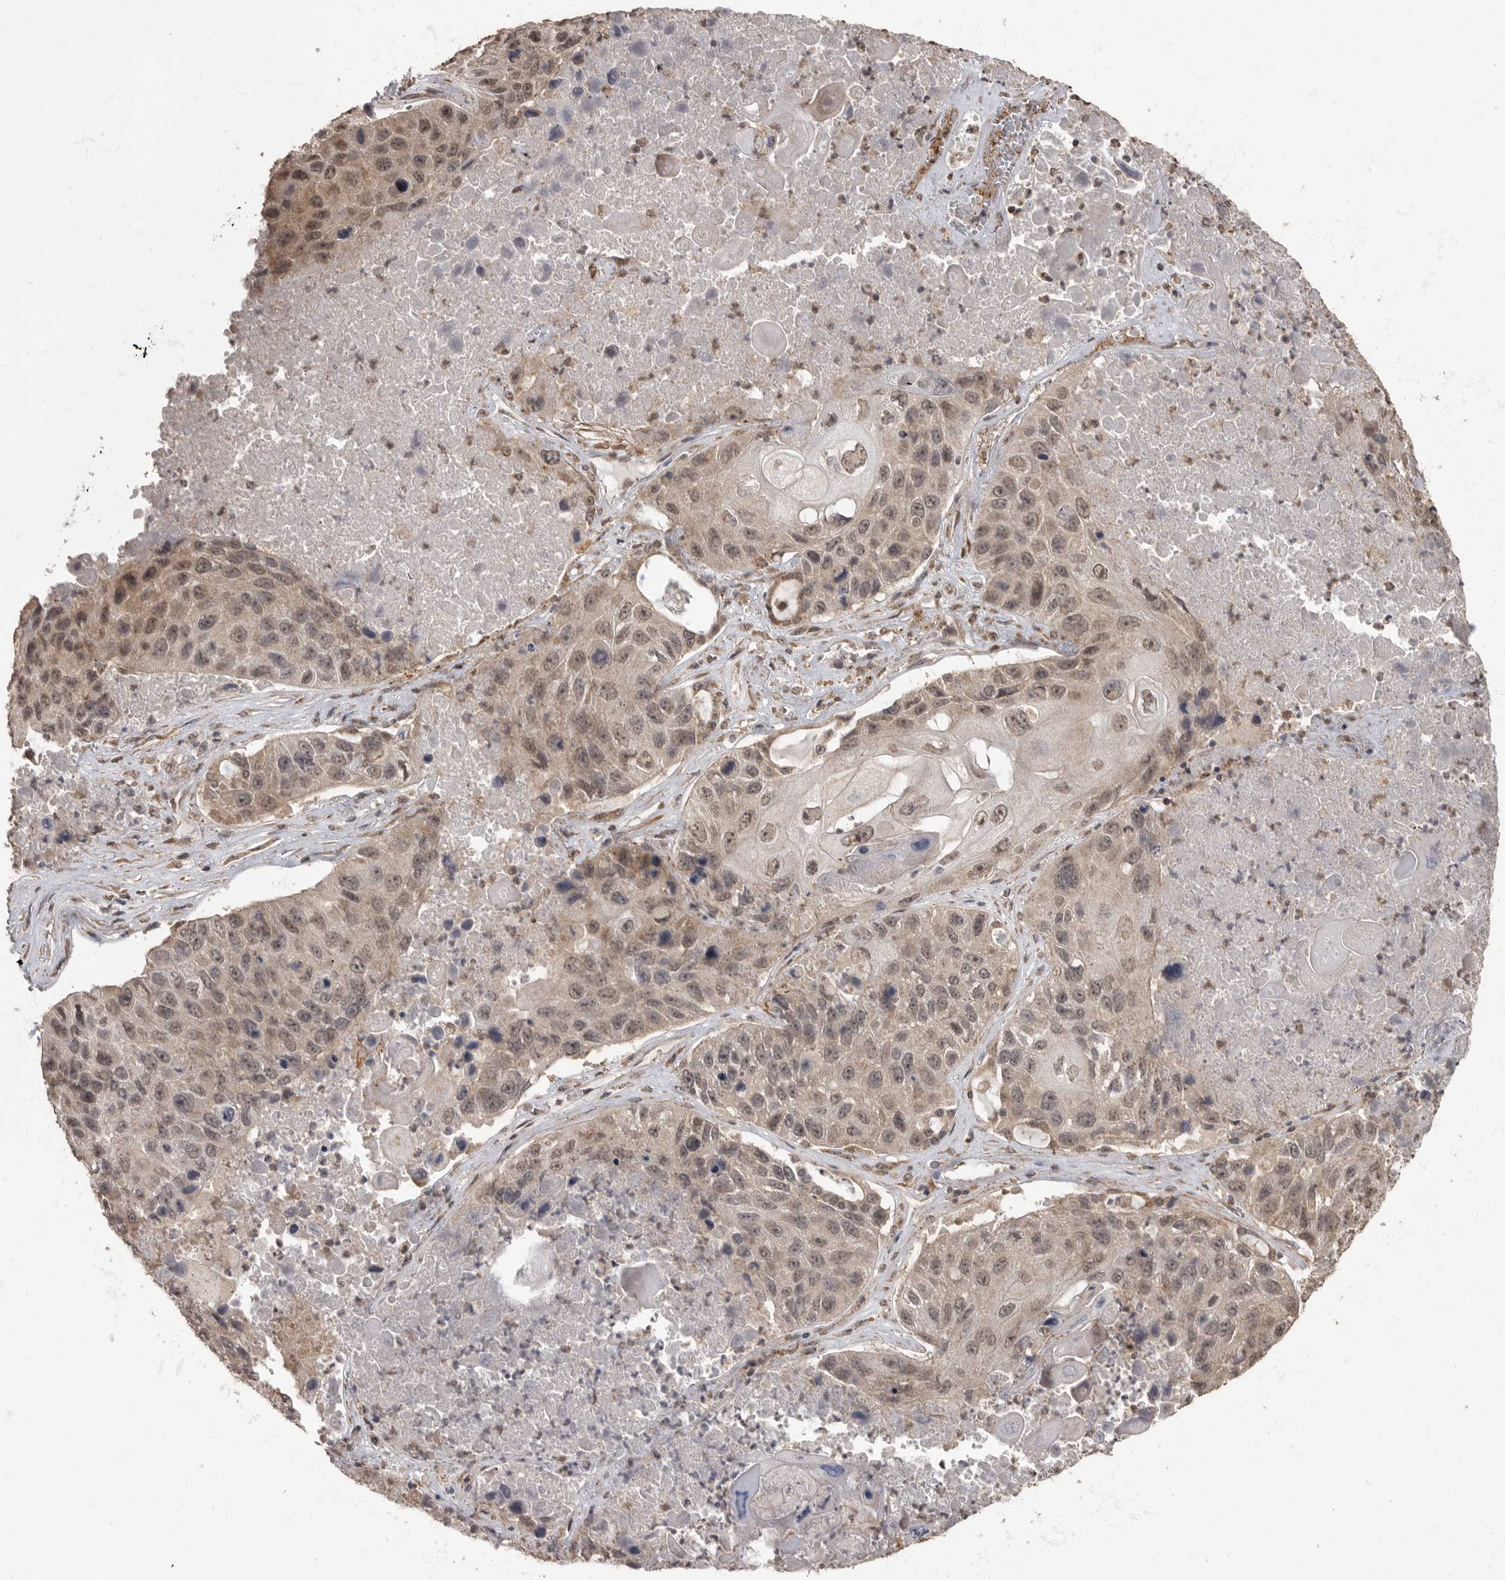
{"staining": {"intensity": "weak", "quantity": ">75%", "location": "cytoplasmic/membranous,nuclear"}, "tissue": "lung cancer", "cell_type": "Tumor cells", "image_type": "cancer", "snomed": [{"axis": "morphology", "description": "Squamous cell carcinoma, NOS"}, {"axis": "topography", "description": "Lung"}], "caption": "The histopathology image shows a brown stain indicating the presence of a protein in the cytoplasmic/membranous and nuclear of tumor cells in lung squamous cell carcinoma. The protein is stained brown, and the nuclei are stained in blue (DAB (3,3'-diaminobenzidine) IHC with brightfield microscopy, high magnification).", "gene": "MAFG", "patient": {"sex": "male", "age": 61}}